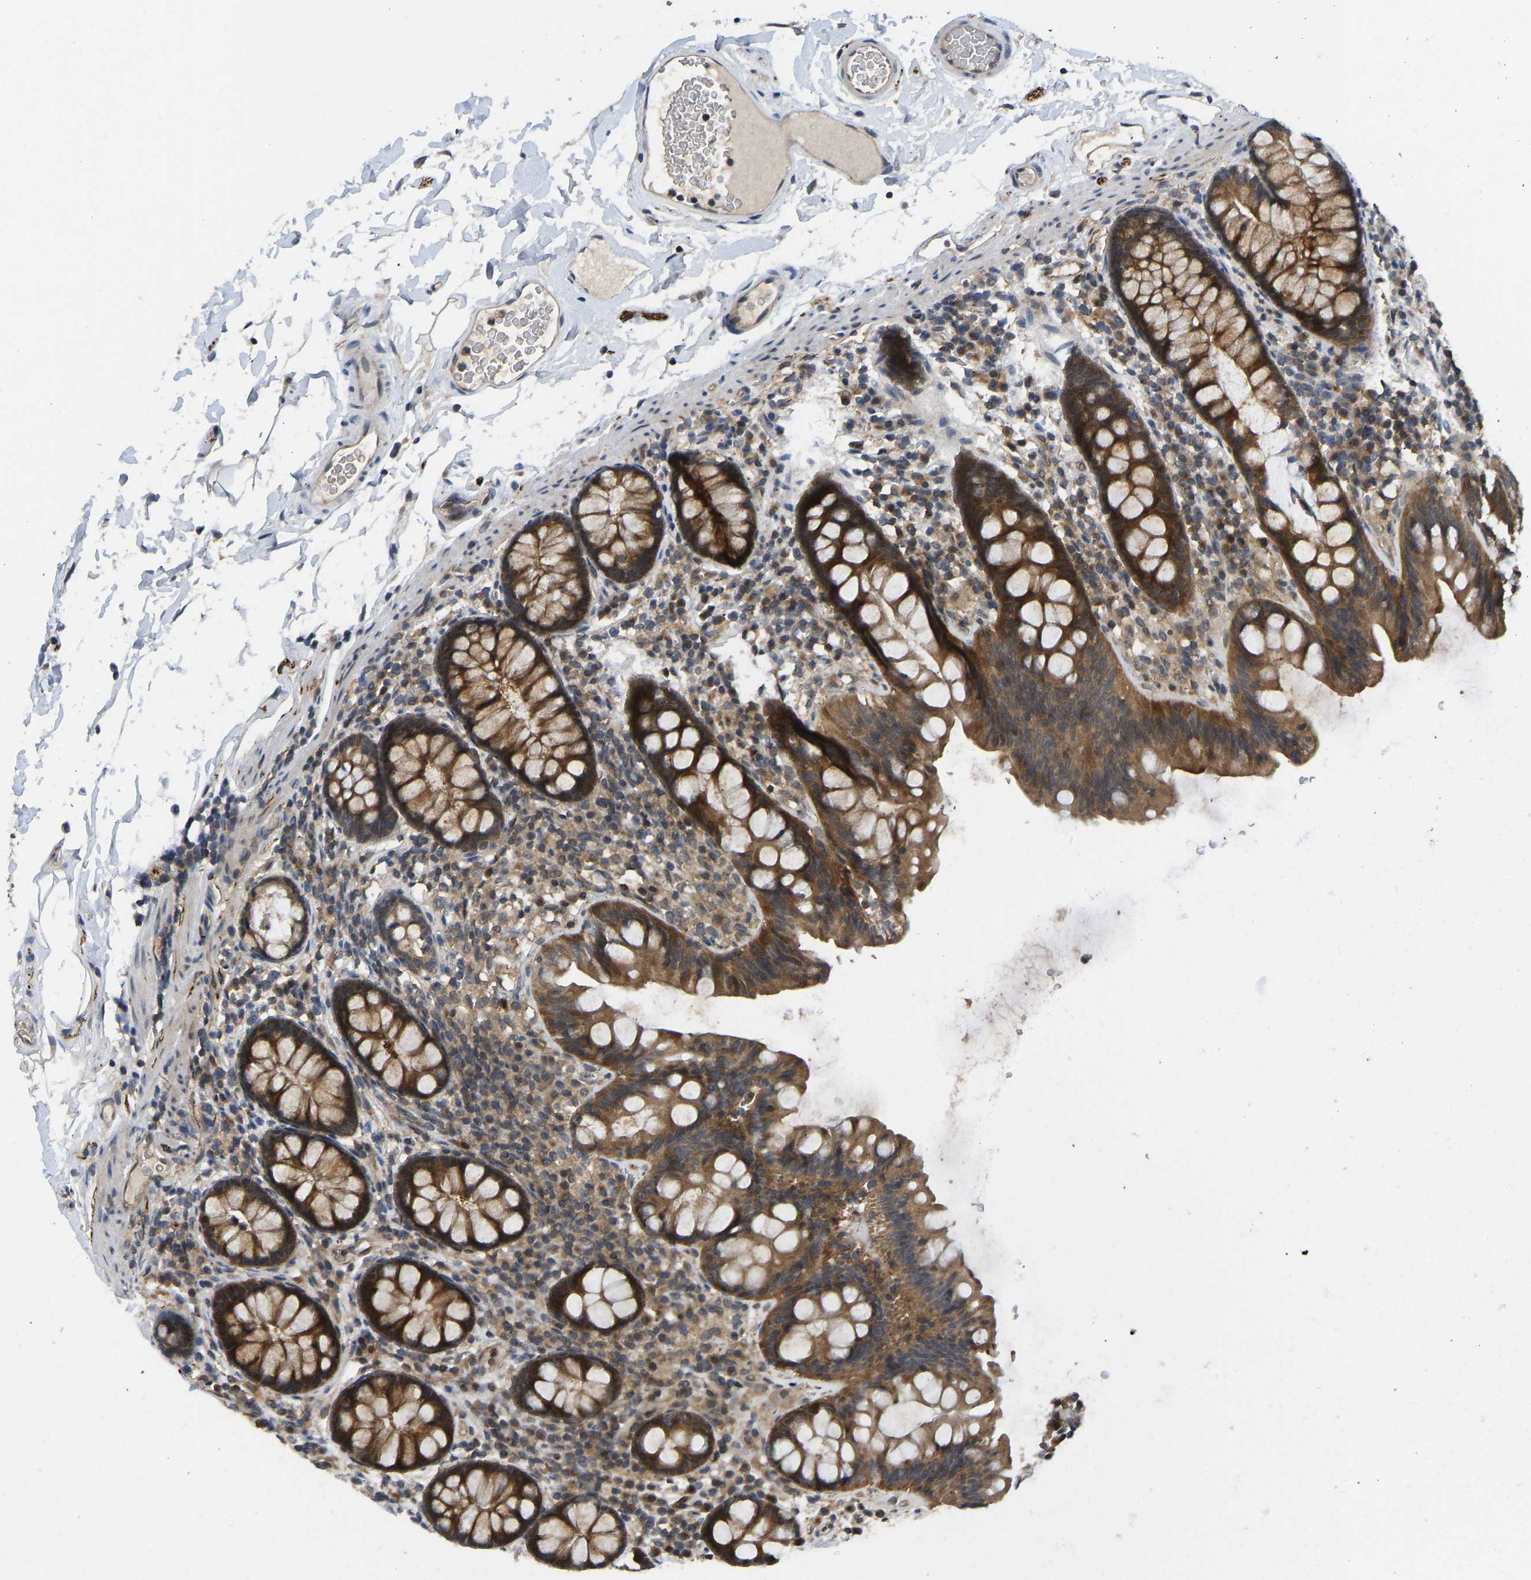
{"staining": {"intensity": "moderate", "quantity": ">75%", "location": "cytoplasmic/membranous"}, "tissue": "colon", "cell_type": "Endothelial cells", "image_type": "normal", "snomed": [{"axis": "morphology", "description": "Normal tissue, NOS"}, {"axis": "topography", "description": "Colon"}], "caption": "Immunohistochemistry micrograph of benign colon stained for a protein (brown), which demonstrates medium levels of moderate cytoplasmic/membranous positivity in approximately >75% of endothelial cells.", "gene": "NDRG3", "patient": {"sex": "female", "age": 80}}